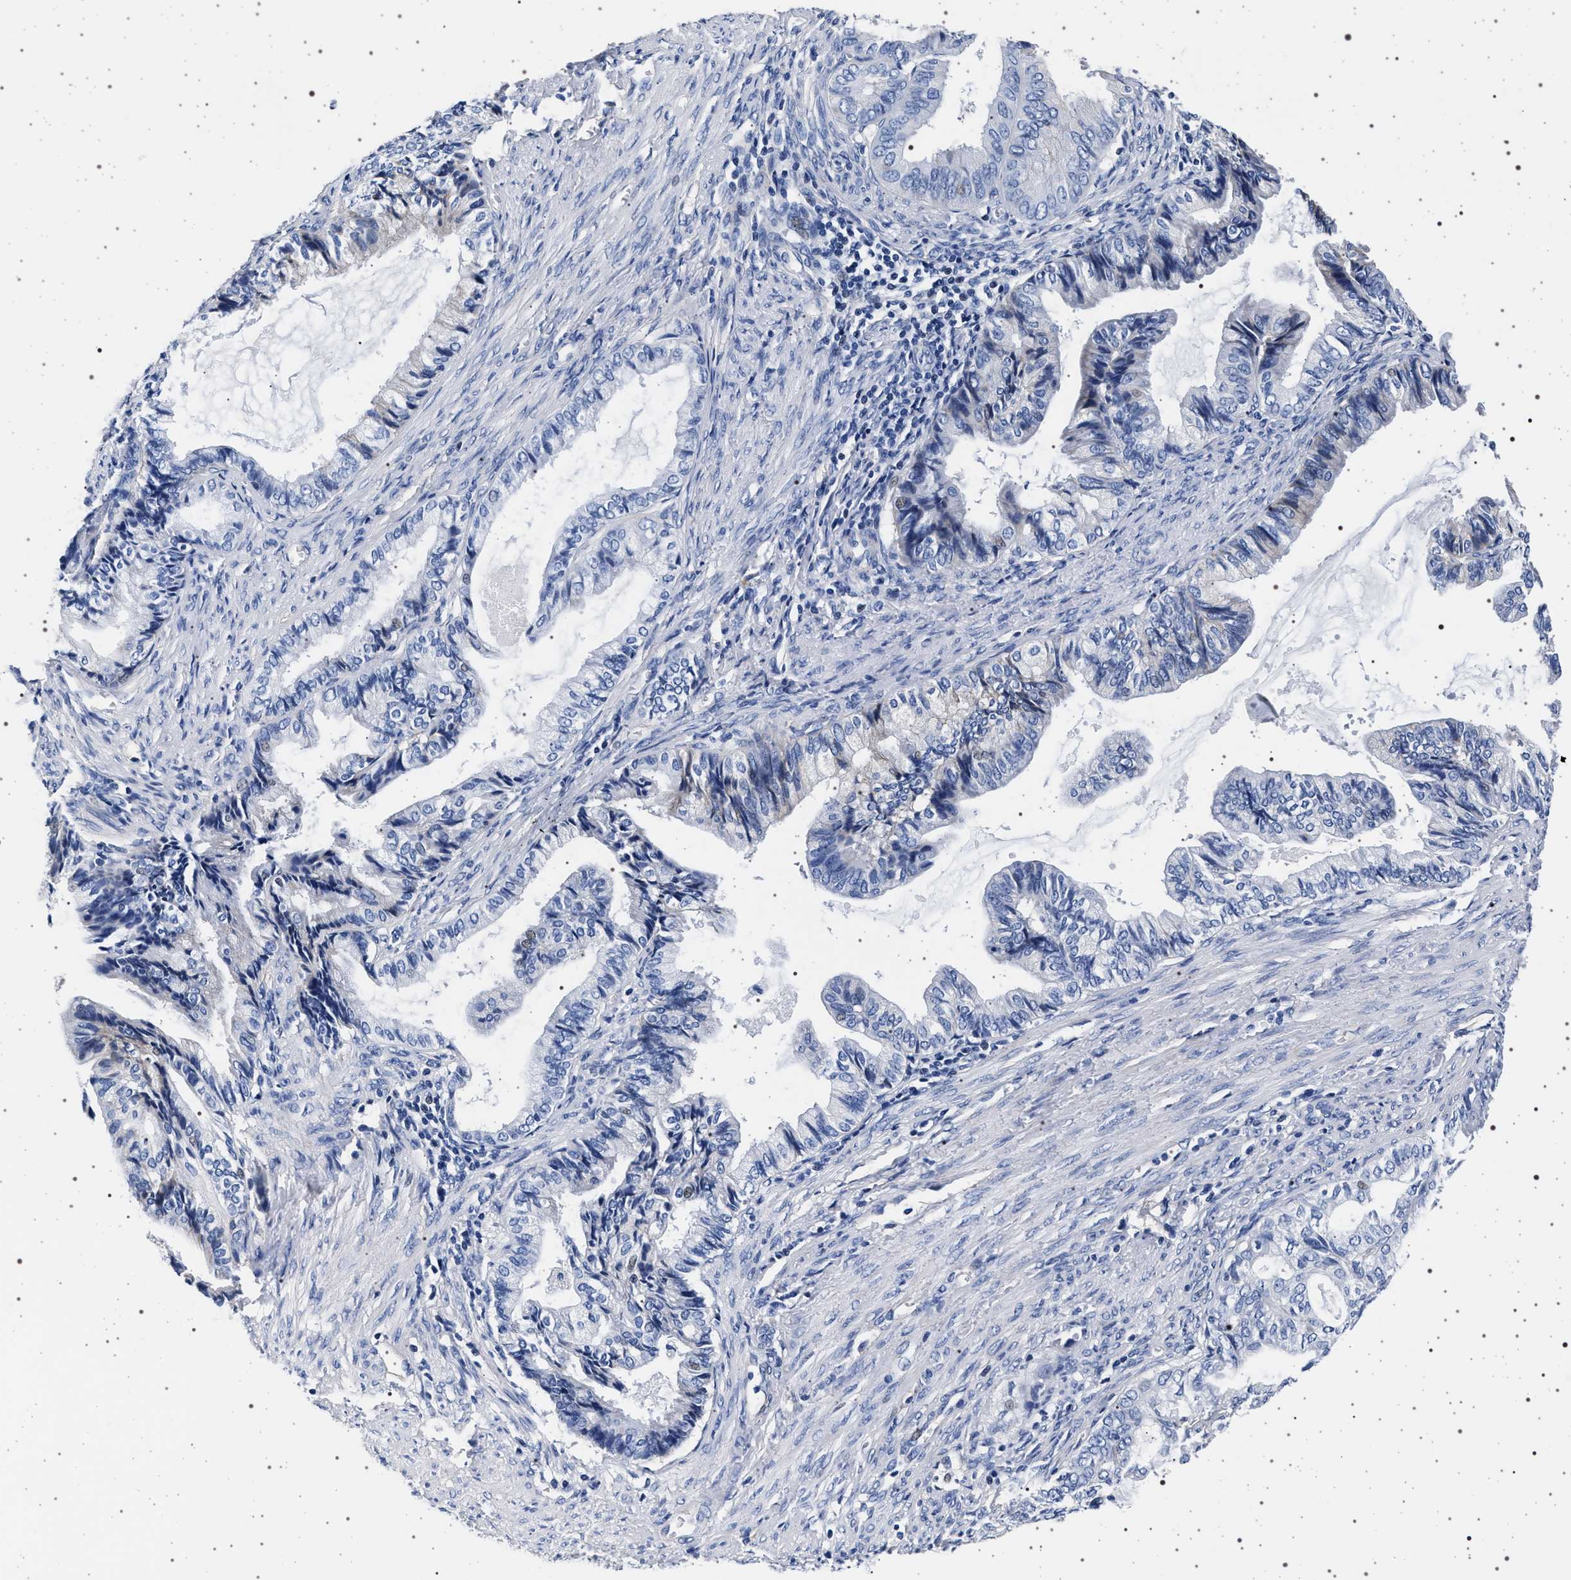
{"staining": {"intensity": "negative", "quantity": "none", "location": "none"}, "tissue": "endometrial cancer", "cell_type": "Tumor cells", "image_type": "cancer", "snomed": [{"axis": "morphology", "description": "Adenocarcinoma, NOS"}, {"axis": "topography", "description": "Endometrium"}], "caption": "The histopathology image demonstrates no significant expression in tumor cells of endometrial cancer.", "gene": "SLC9A1", "patient": {"sex": "female", "age": 86}}